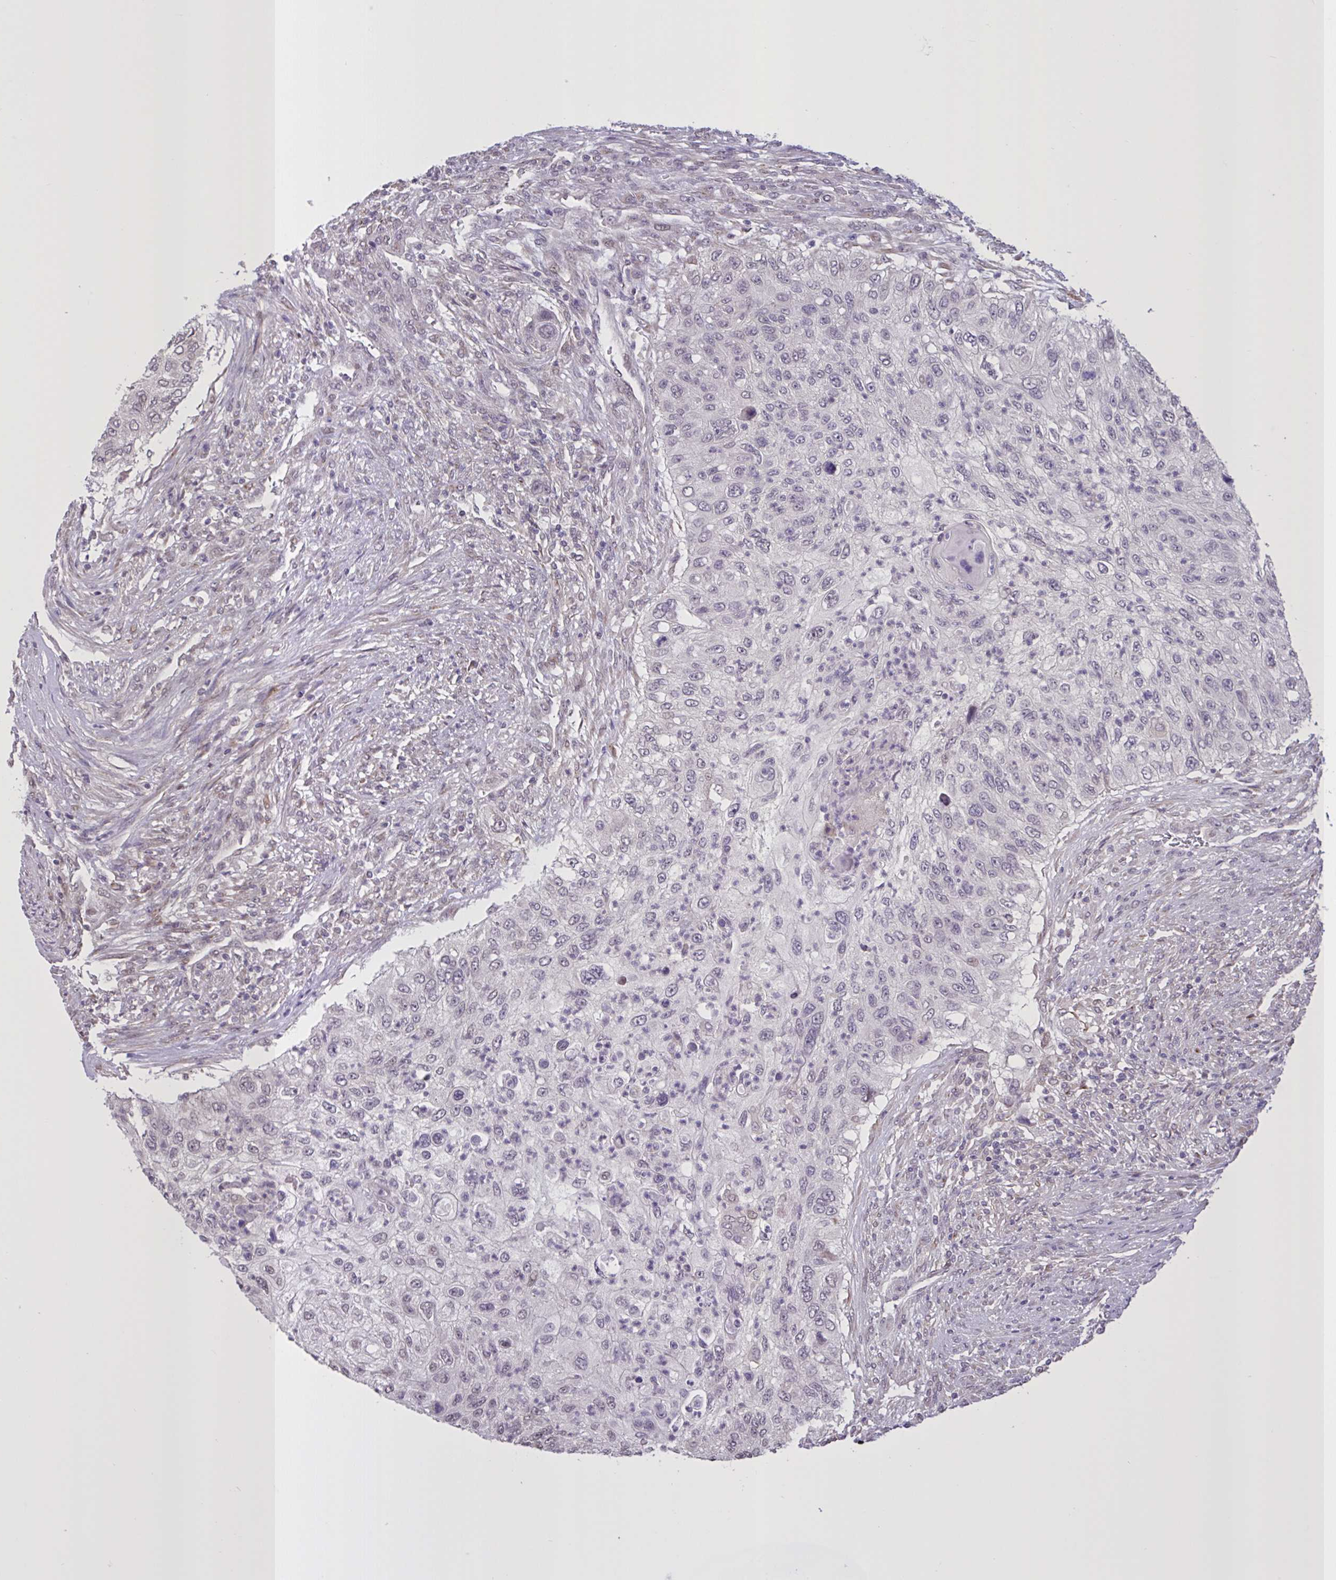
{"staining": {"intensity": "weak", "quantity": "<25%", "location": "nuclear"}, "tissue": "urothelial cancer", "cell_type": "Tumor cells", "image_type": "cancer", "snomed": [{"axis": "morphology", "description": "Urothelial carcinoma, High grade"}, {"axis": "topography", "description": "Urinary bladder"}], "caption": "High power microscopy micrograph of an immunohistochemistry (IHC) image of urothelial cancer, revealing no significant expression in tumor cells. Nuclei are stained in blue.", "gene": "MRGPRX2", "patient": {"sex": "female", "age": 60}}